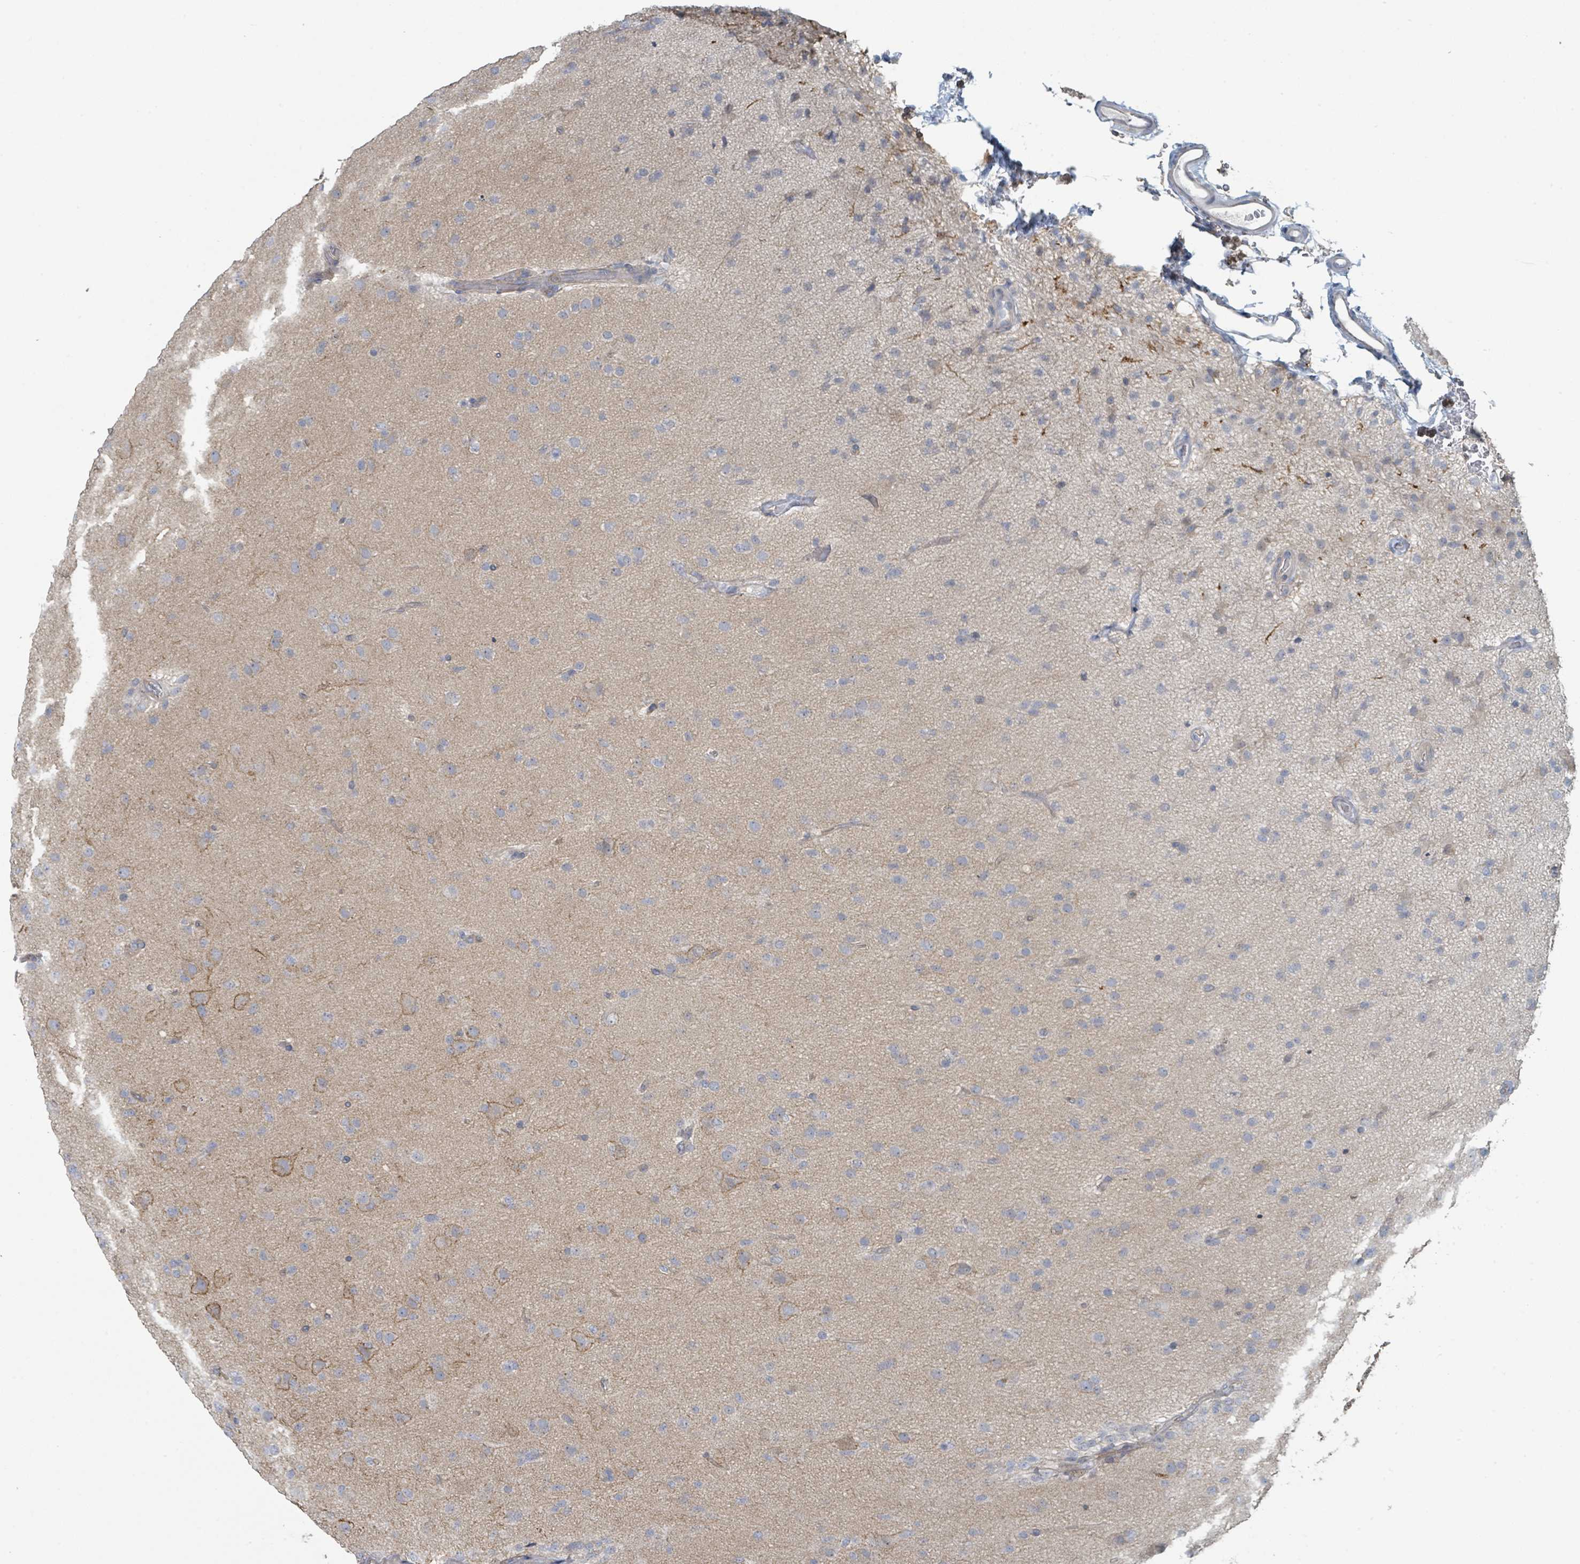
{"staining": {"intensity": "negative", "quantity": "none", "location": "none"}, "tissue": "glioma", "cell_type": "Tumor cells", "image_type": "cancer", "snomed": [{"axis": "morphology", "description": "Glioma, malignant, Low grade"}, {"axis": "topography", "description": "Brain"}], "caption": "A high-resolution photomicrograph shows immunohistochemistry staining of glioma, which reveals no significant staining in tumor cells. Brightfield microscopy of IHC stained with DAB (brown) and hematoxylin (blue), captured at high magnification.", "gene": "LRRC42", "patient": {"sex": "male", "age": 65}}